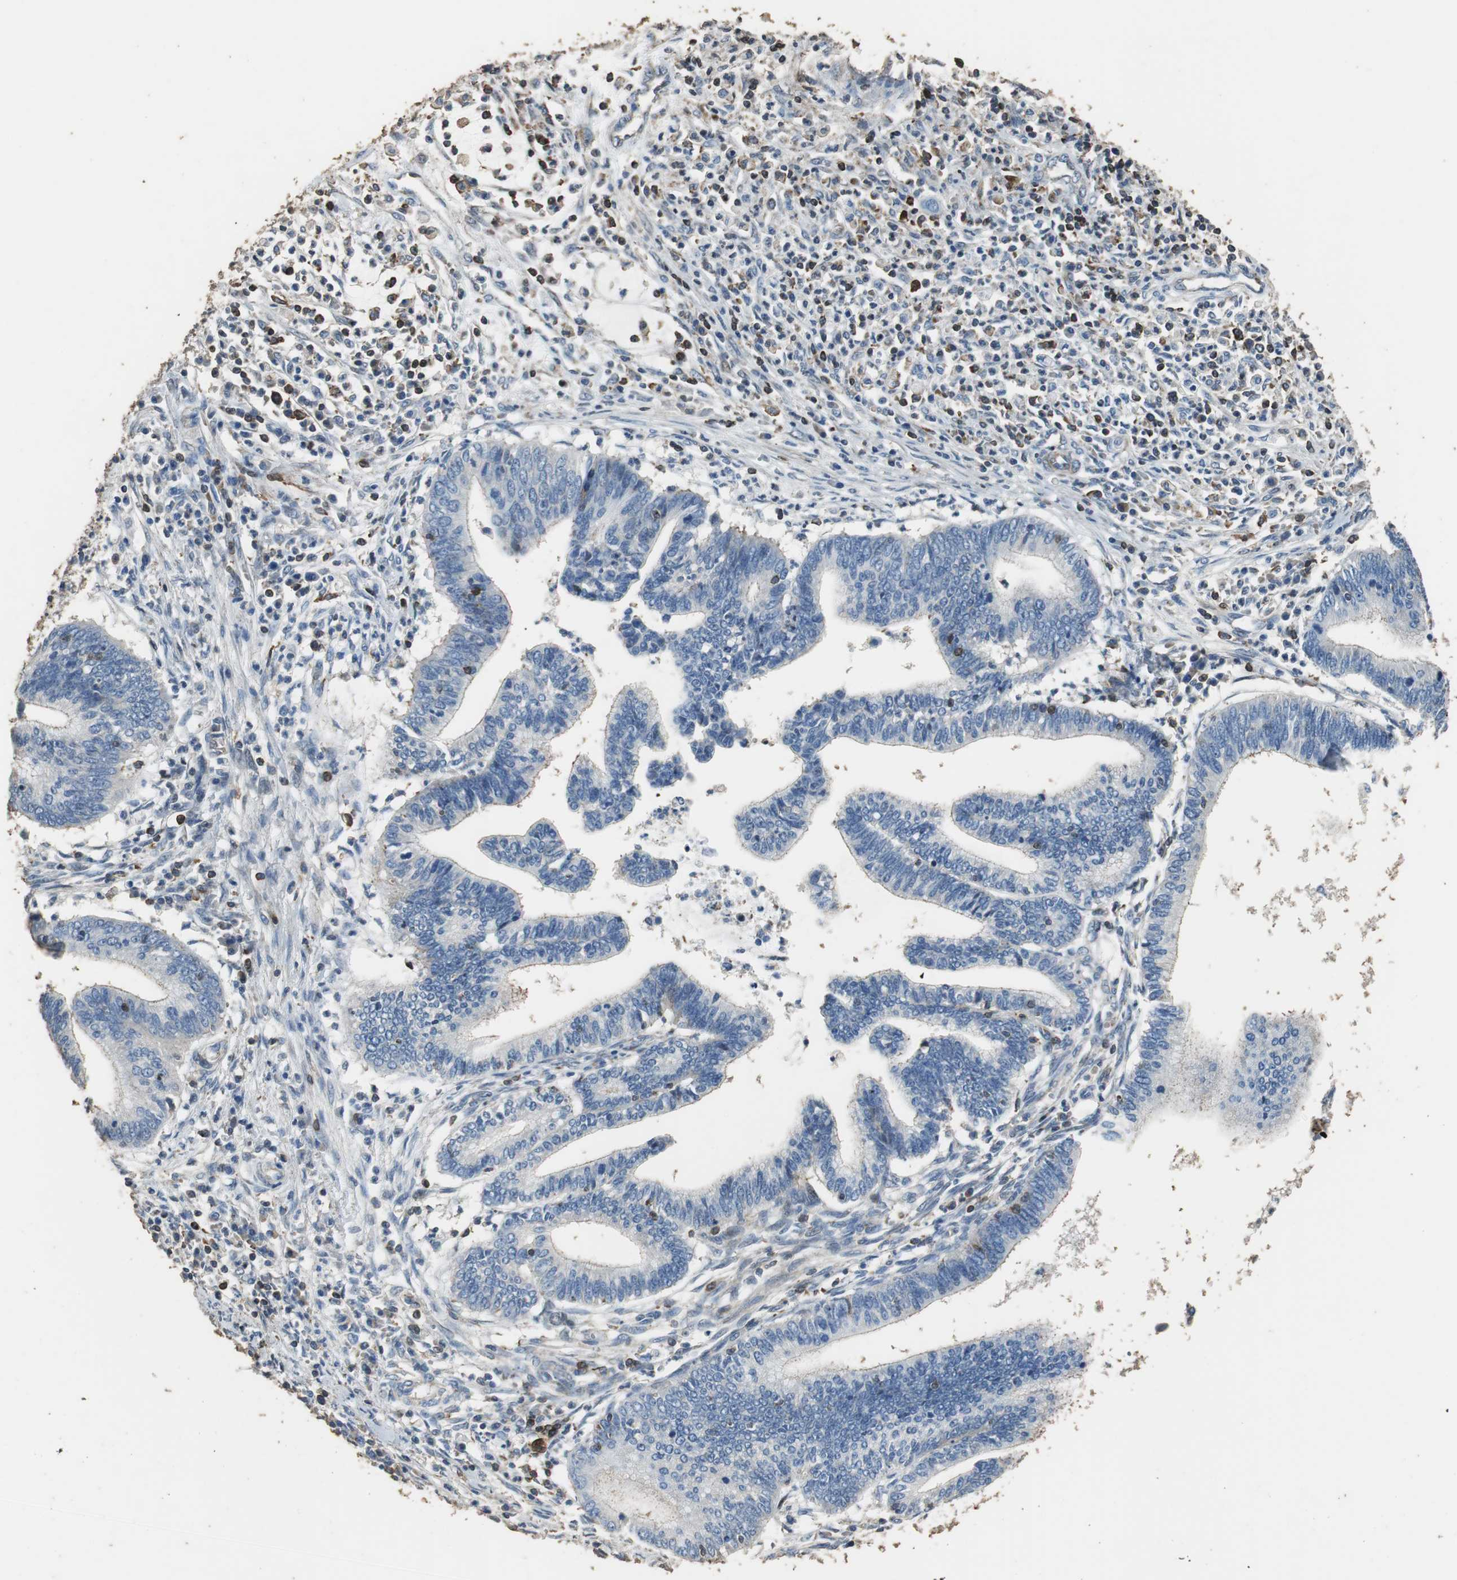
{"staining": {"intensity": "negative", "quantity": "none", "location": "none"}, "tissue": "cervical cancer", "cell_type": "Tumor cells", "image_type": "cancer", "snomed": [{"axis": "morphology", "description": "Adenocarcinoma, NOS"}, {"axis": "topography", "description": "Cervix"}], "caption": "IHC image of neoplastic tissue: human adenocarcinoma (cervical) stained with DAB (3,3'-diaminobenzidine) reveals no significant protein positivity in tumor cells.", "gene": "PRKRA", "patient": {"sex": "female", "age": 36}}